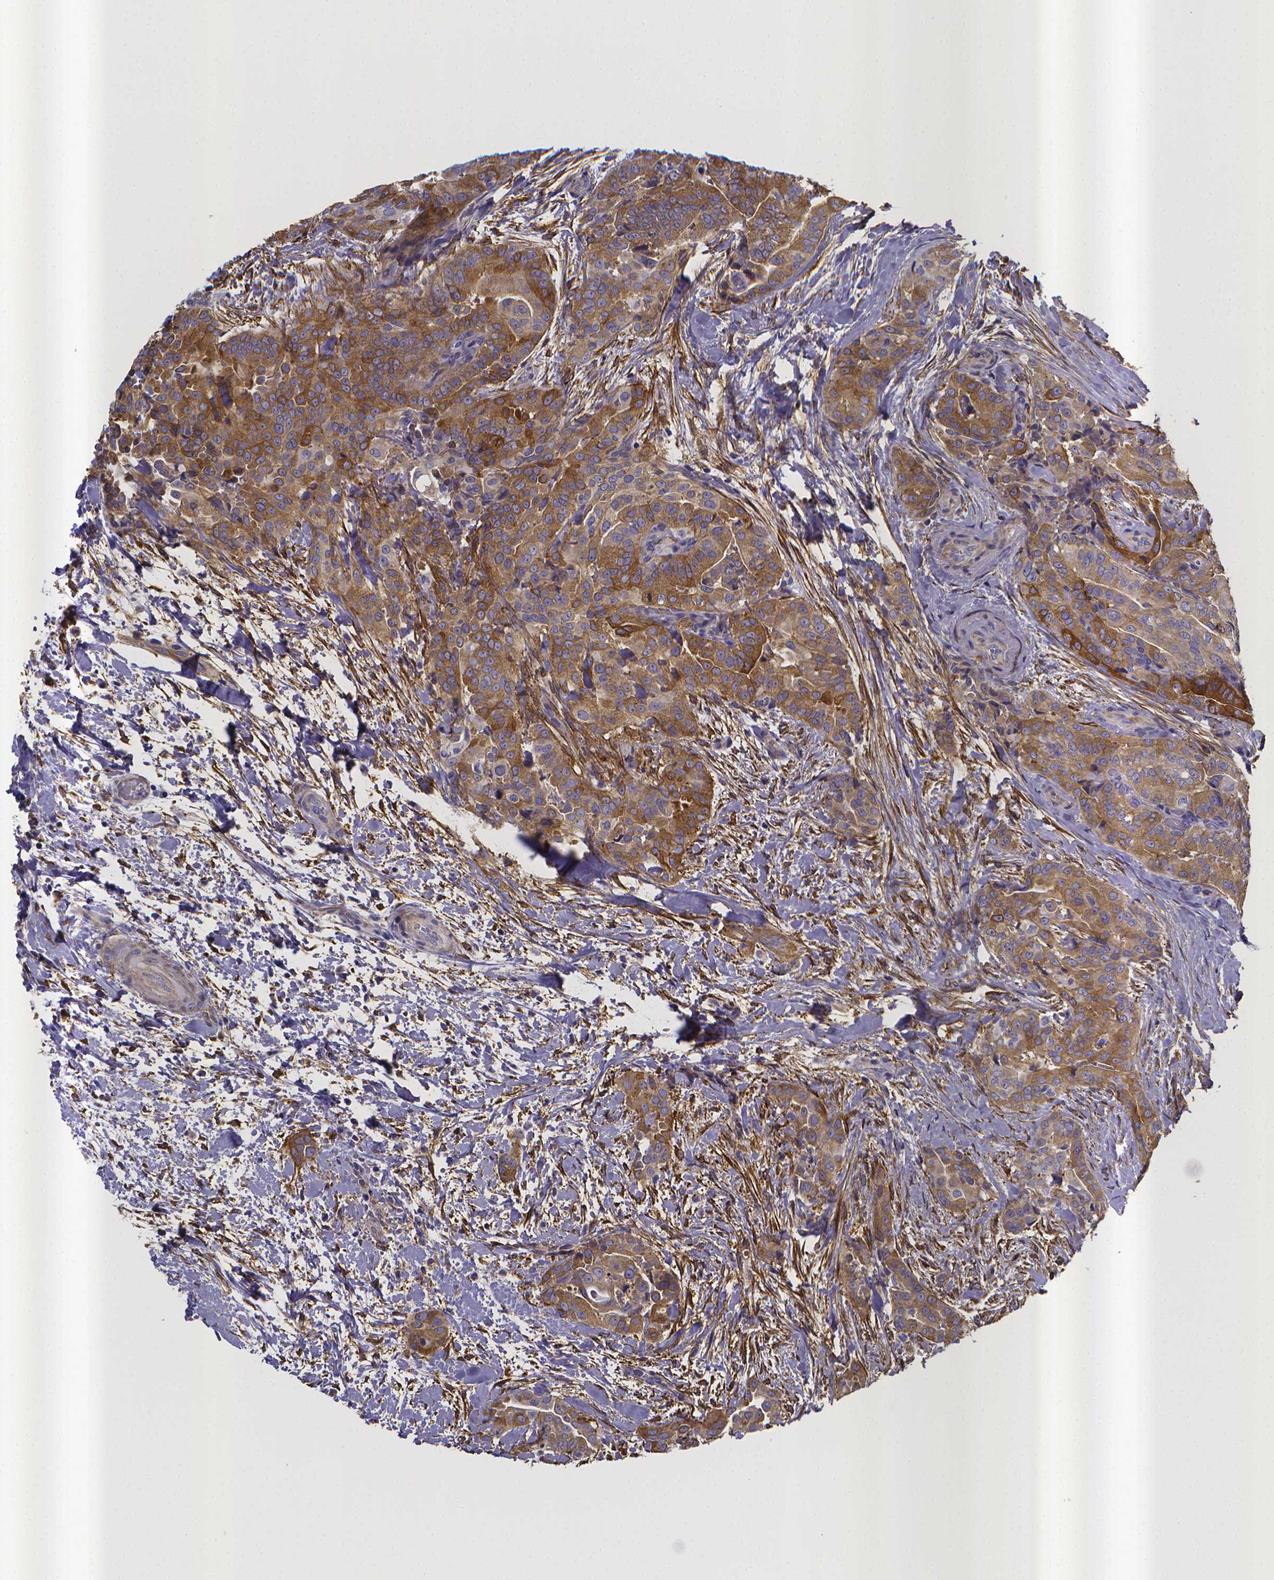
{"staining": {"intensity": "moderate", "quantity": ">75%", "location": "cytoplasmic/membranous"}, "tissue": "thyroid cancer", "cell_type": "Tumor cells", "image_type": "cancer", "snomed": [{"axis": "morphology", "description": "Papillary adenocarcinoma, NOS"}, {"axis": "topography", "description": "Thyroid gland"}], "caption": "Papillary adenocarcinoma (thyroid) tissue shows moderate cytoplasmic/membranous staining in approximately >75% of tumor cells, visualized by immunohistochemistry.", "gene": "RERG", "patient": {"sex": "male", "age": 61}}